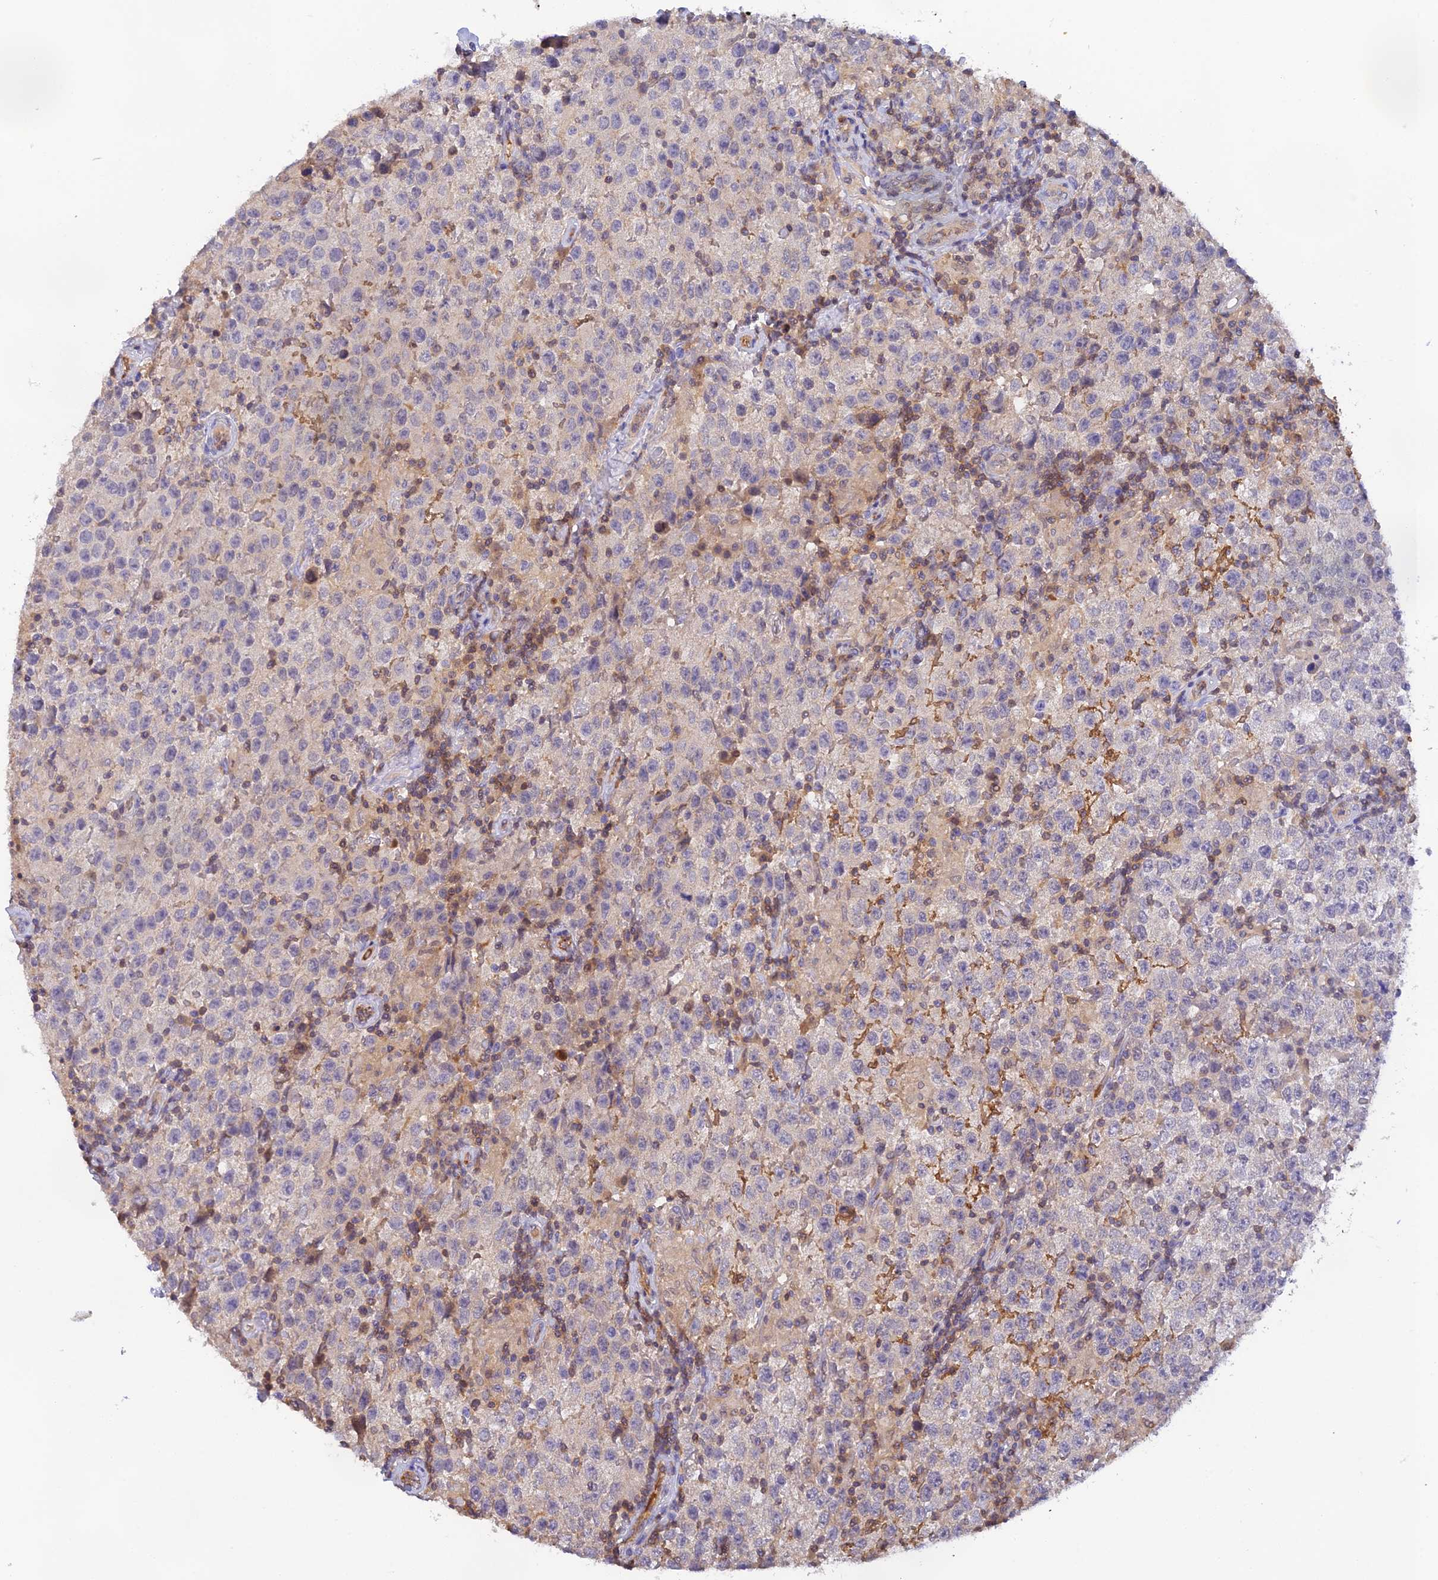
{"staining": {"intensity": "negative", "quantity": "none", "location": "none"}, "tissue": "testis cancer", "cell_type": "Tumor cells", "image_type": "cancer", "snomed": [{"axis": "morphology", "description": "Seminoma, NOS"}, {"axis": "morphology", "description": "Carcinoma, Embryonal, NOS"}, {"axis": "topography", "description": "Testis"}], "caption": "Seminoma (testis) stained for a protein using immunohistochemistry (IHC) displays no expression tumor cells.", "gene": "HDHD2", "patient": {"sex": "male", "age": 41}}